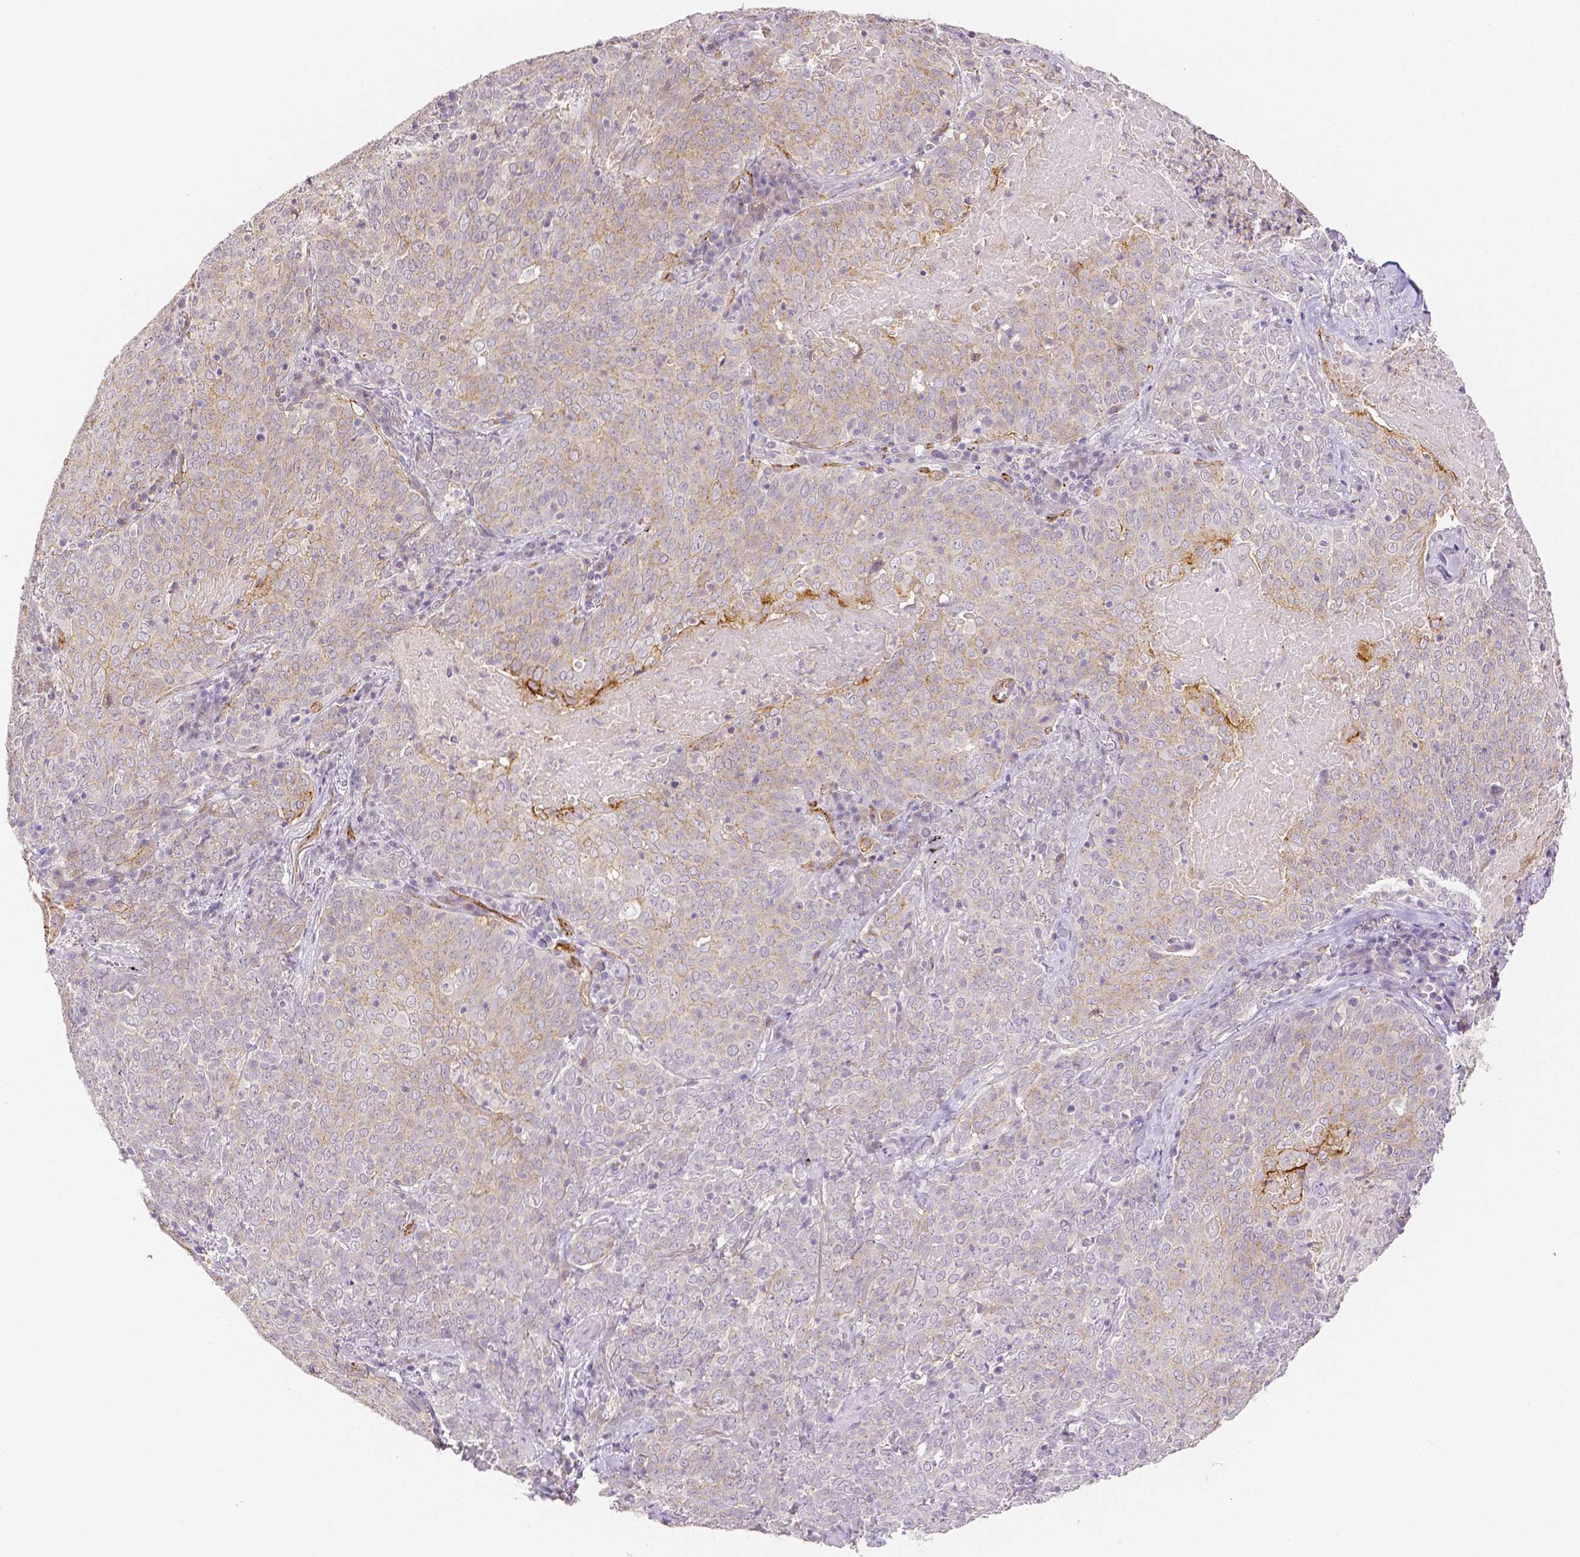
{"staining": {"intensity": "moderate", "quantity": "<25%", "location": "cytoplasmic/membranous"}, "tissue": "lung cancer", "cell_type": "Tumor cells", "image_type": "cancer", "snomed": [{"axis": "morphology", "description": "Squamous cell carcinoma, NOS"}, {"axis": "topography", "description": "Lung"}], "caption": "Immunohistochemistry (DAB (3,3'-diaminobenzidine)) staining of lung cancer exhibits moderate cytoplasmic/membranous protein positivity in approximately <25% of tumor cells.", "gene": "OCLN", "patient": {"sex": "male", "age": 82}}